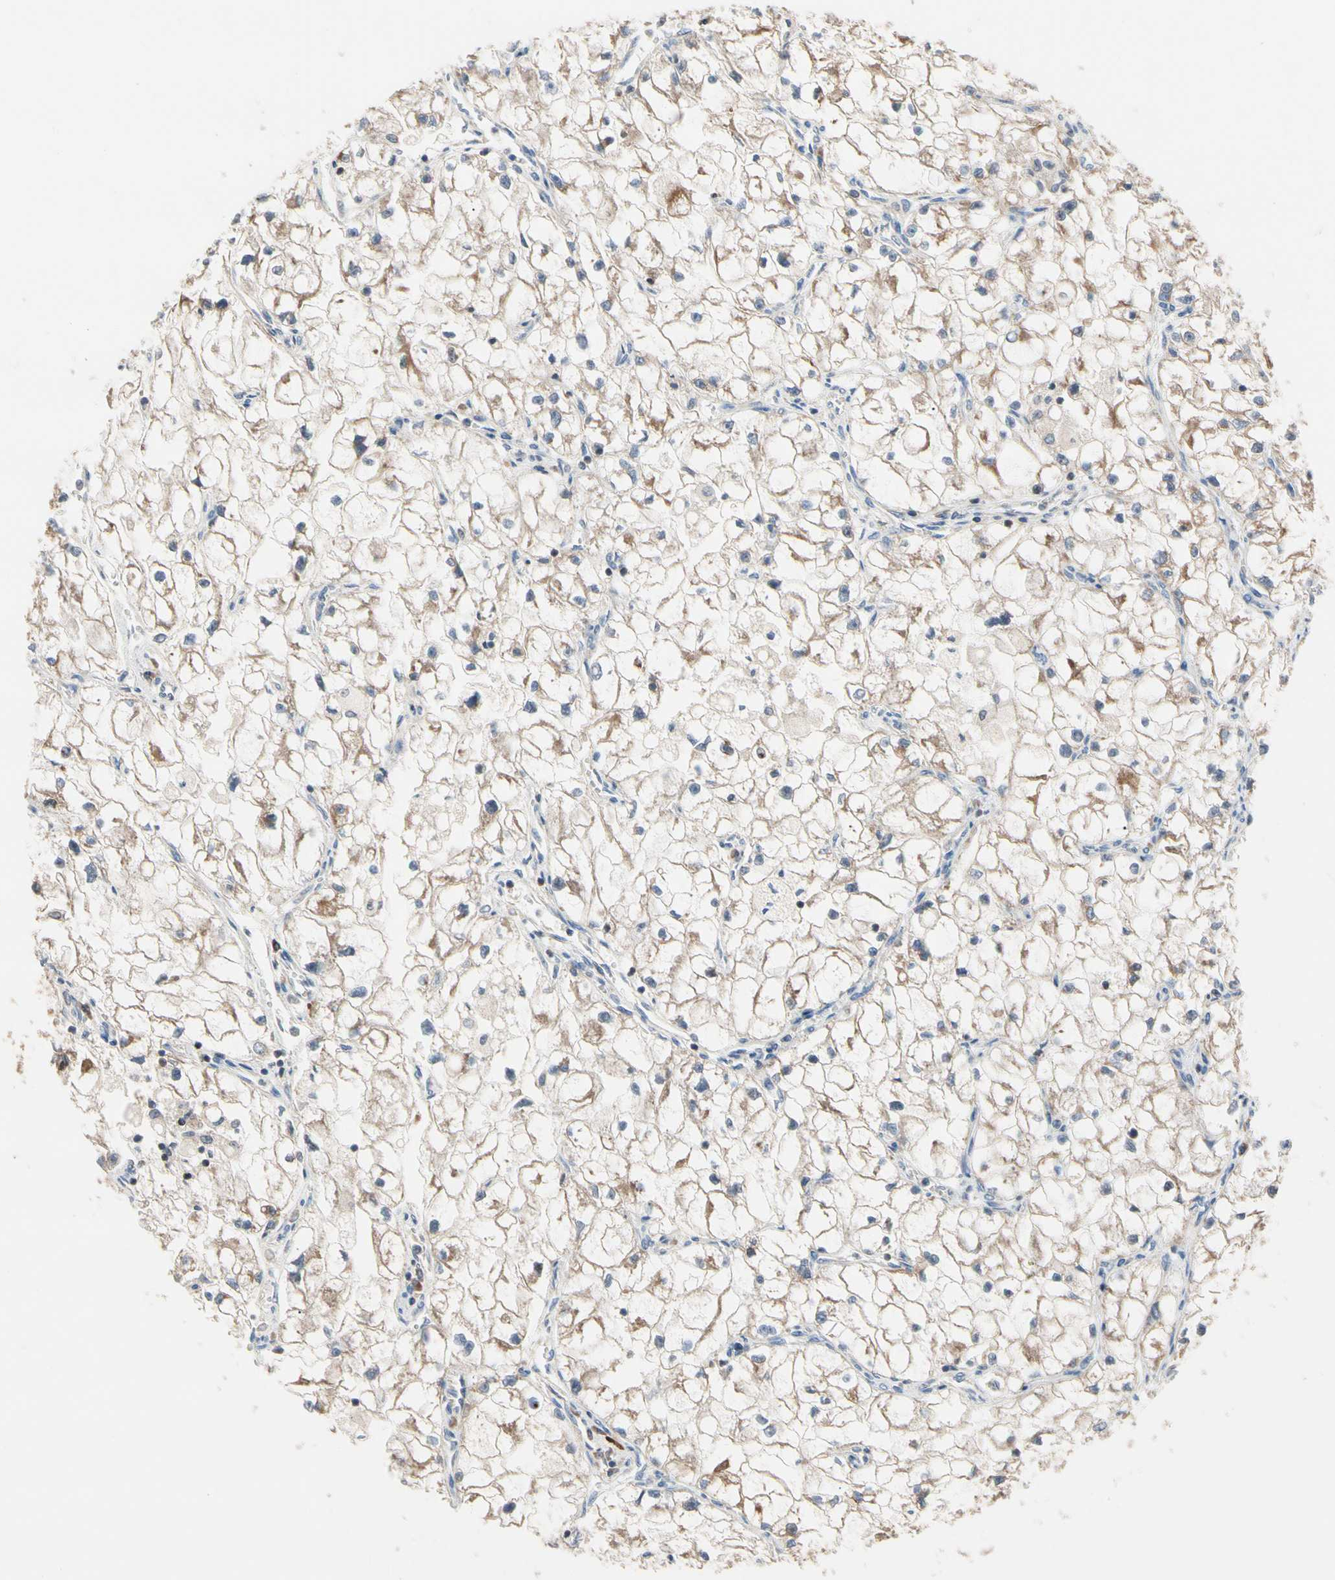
{"staining": {"intensity": "weak", "quantity": ">75%", "location": "cytoplasmic/membranous"}, "tissue": "renal cancer", "cell_type": "Tumor cells", "image_type": "cancer", "snomed": [{"axis": "morphology", "description": "Adenocarcinoma, NOS"}, {"axis": "topography", "description": "Kidney"}], "caption": "This is an image of immunohistochemistry (IHC) staining of renal cancer, which shows weak positivity in the cytoplasmic/membranous of tumor cells.", "gene": "MTHFS", "patient": {"sex": "female", "age": 70}}